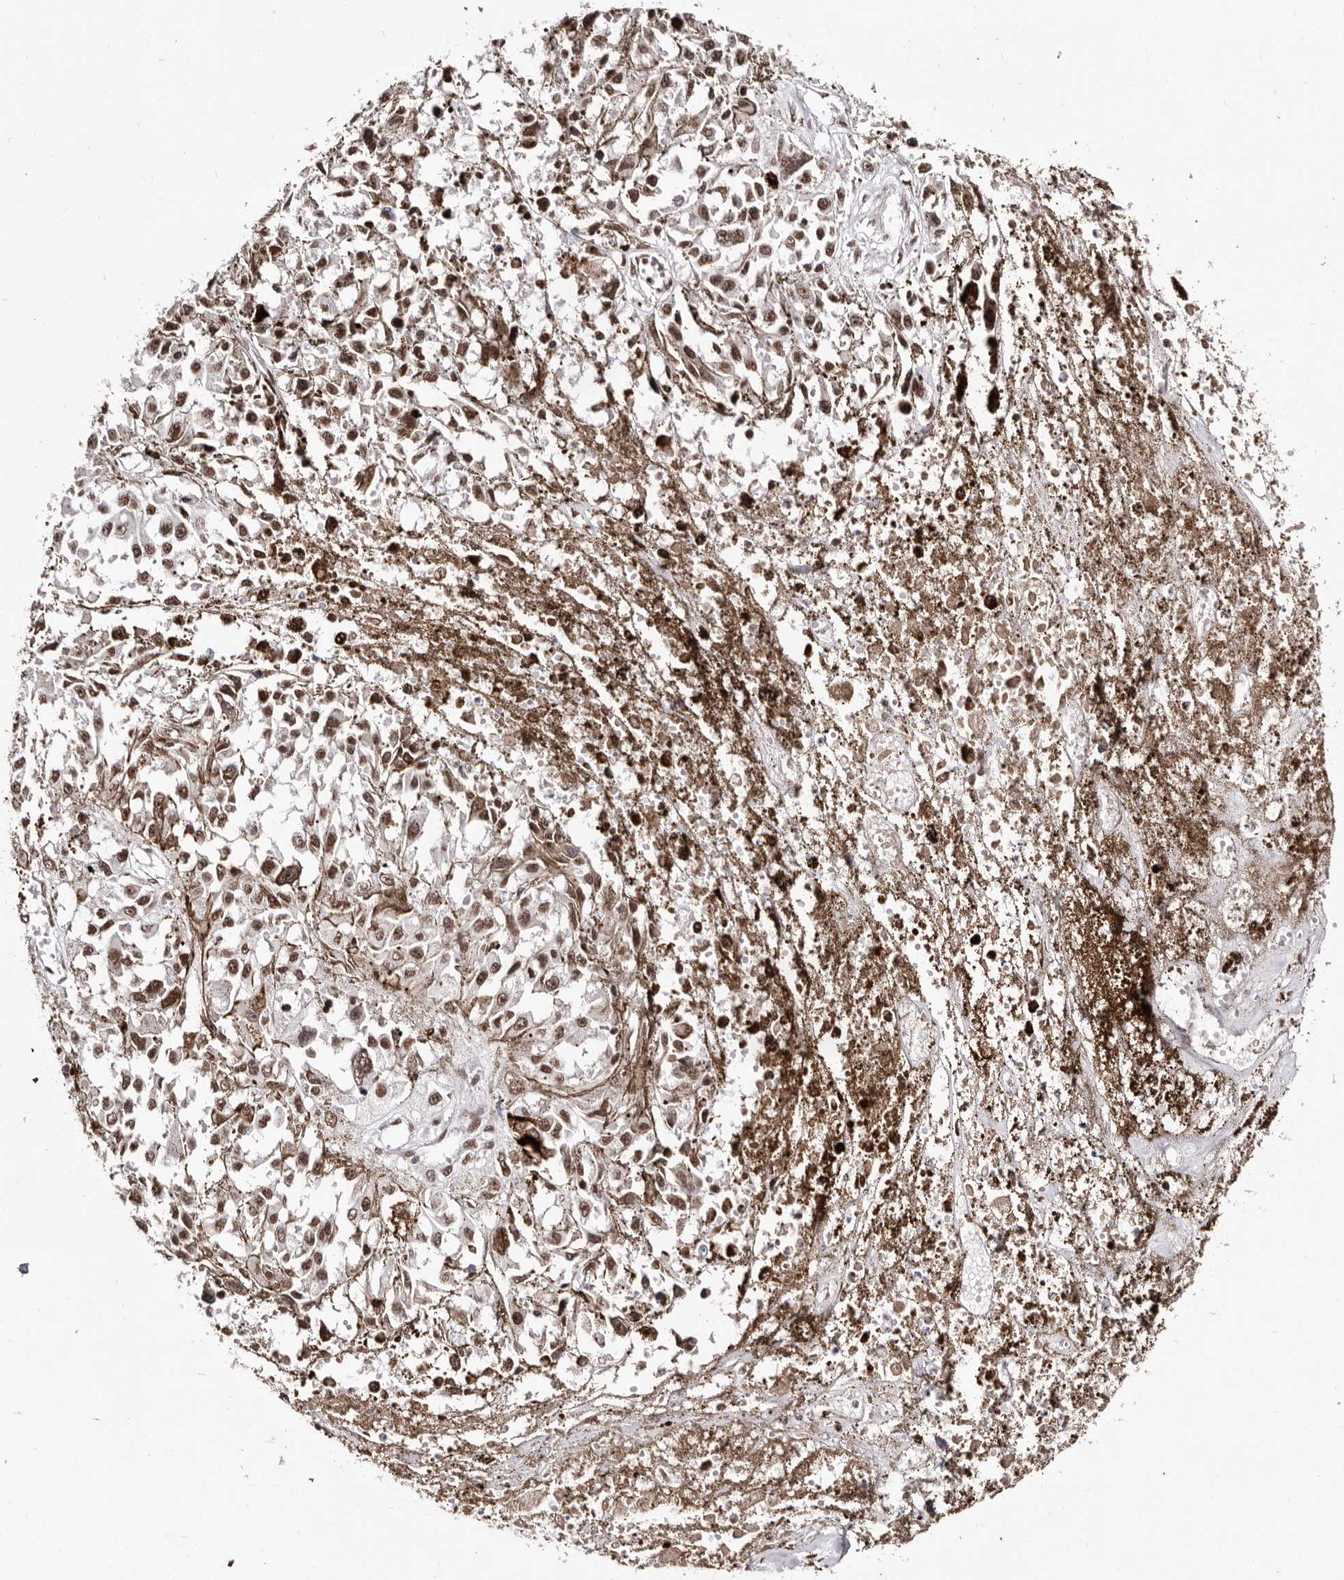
{"staining": {"intensity": "moderate", "quantity": ">75%", "location": "nuclear"}, "tissue": "melanoma", "cell_type": "Tumor cells", "image_type": "cancer", "snomed": [{"axis": "morphology", "description": "Malignant melanoma, Metastatic site"}, {"axis": "topography", "description": "Lymph node"}], "caption": "Melanoma tissue demonstrates moderate nuclear staining in approximately >75% of tumor cells, visualized by immunohistochemistry.", "gene": "ANAPC11", "patient": {"sex": "male", "age": 59}}